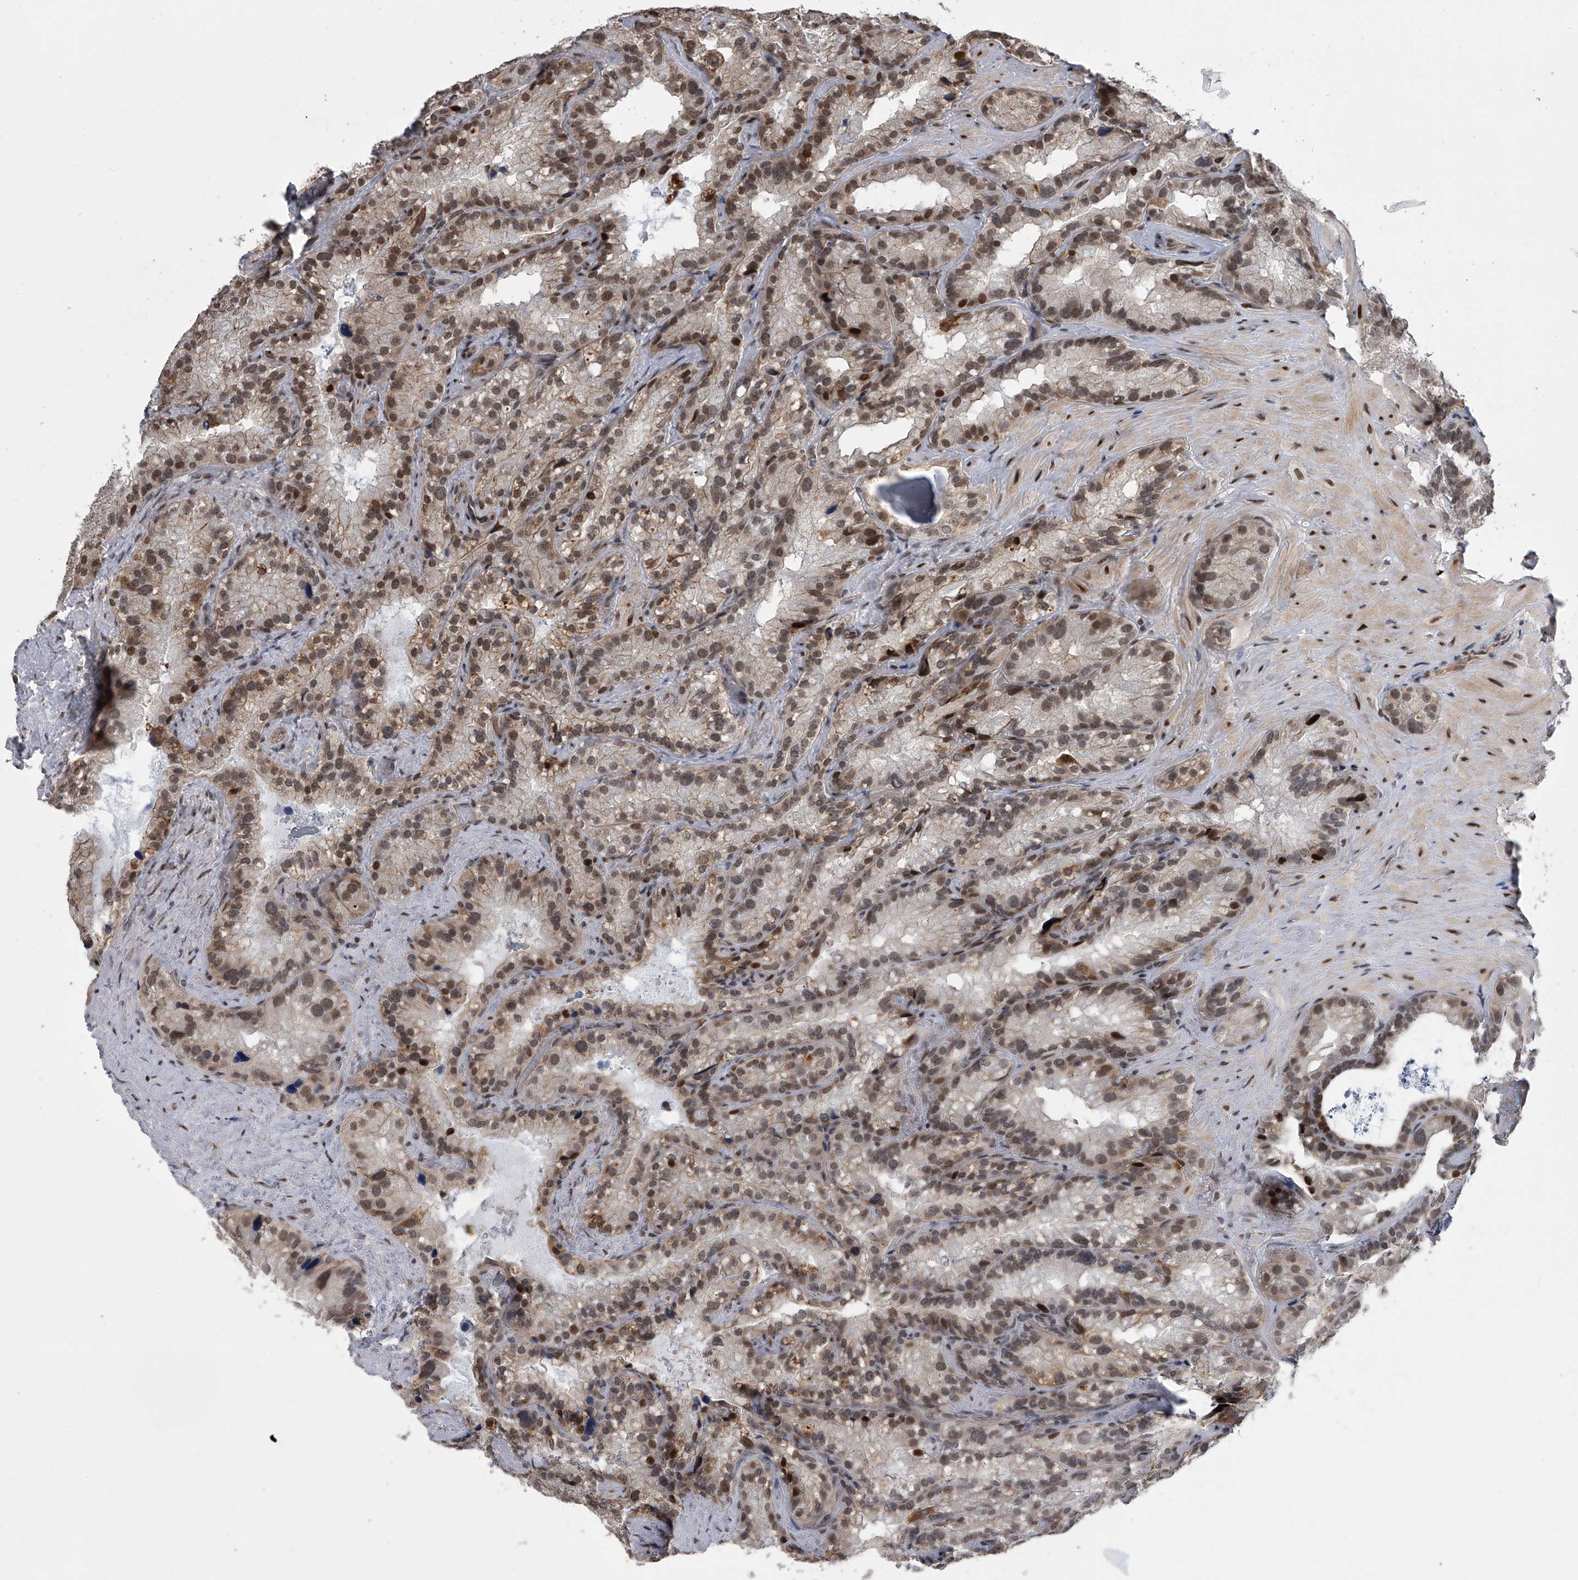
{"staining": {"intensity": "moderate", "quantity": ">75%", "location": "nuclear"}, "tissue": "seminal vesicle", "cell_type": "Glandular cells", "image_type": "normal", "snomed": [{"axis": "morphology", "description": "Normal tissue, NOS"}, {"axis": "topography", "description": "Prostate"}, {"axis": "topography", "description": "Seminal veicle"}], "caption": "This is a micrograph of IHC staining of unremarkable seminal vesicle, which shows moderate expression in the nuclear of glandular cells.", "gene": "ZNF426", "patient": {"sex": "male", "age": 68}}